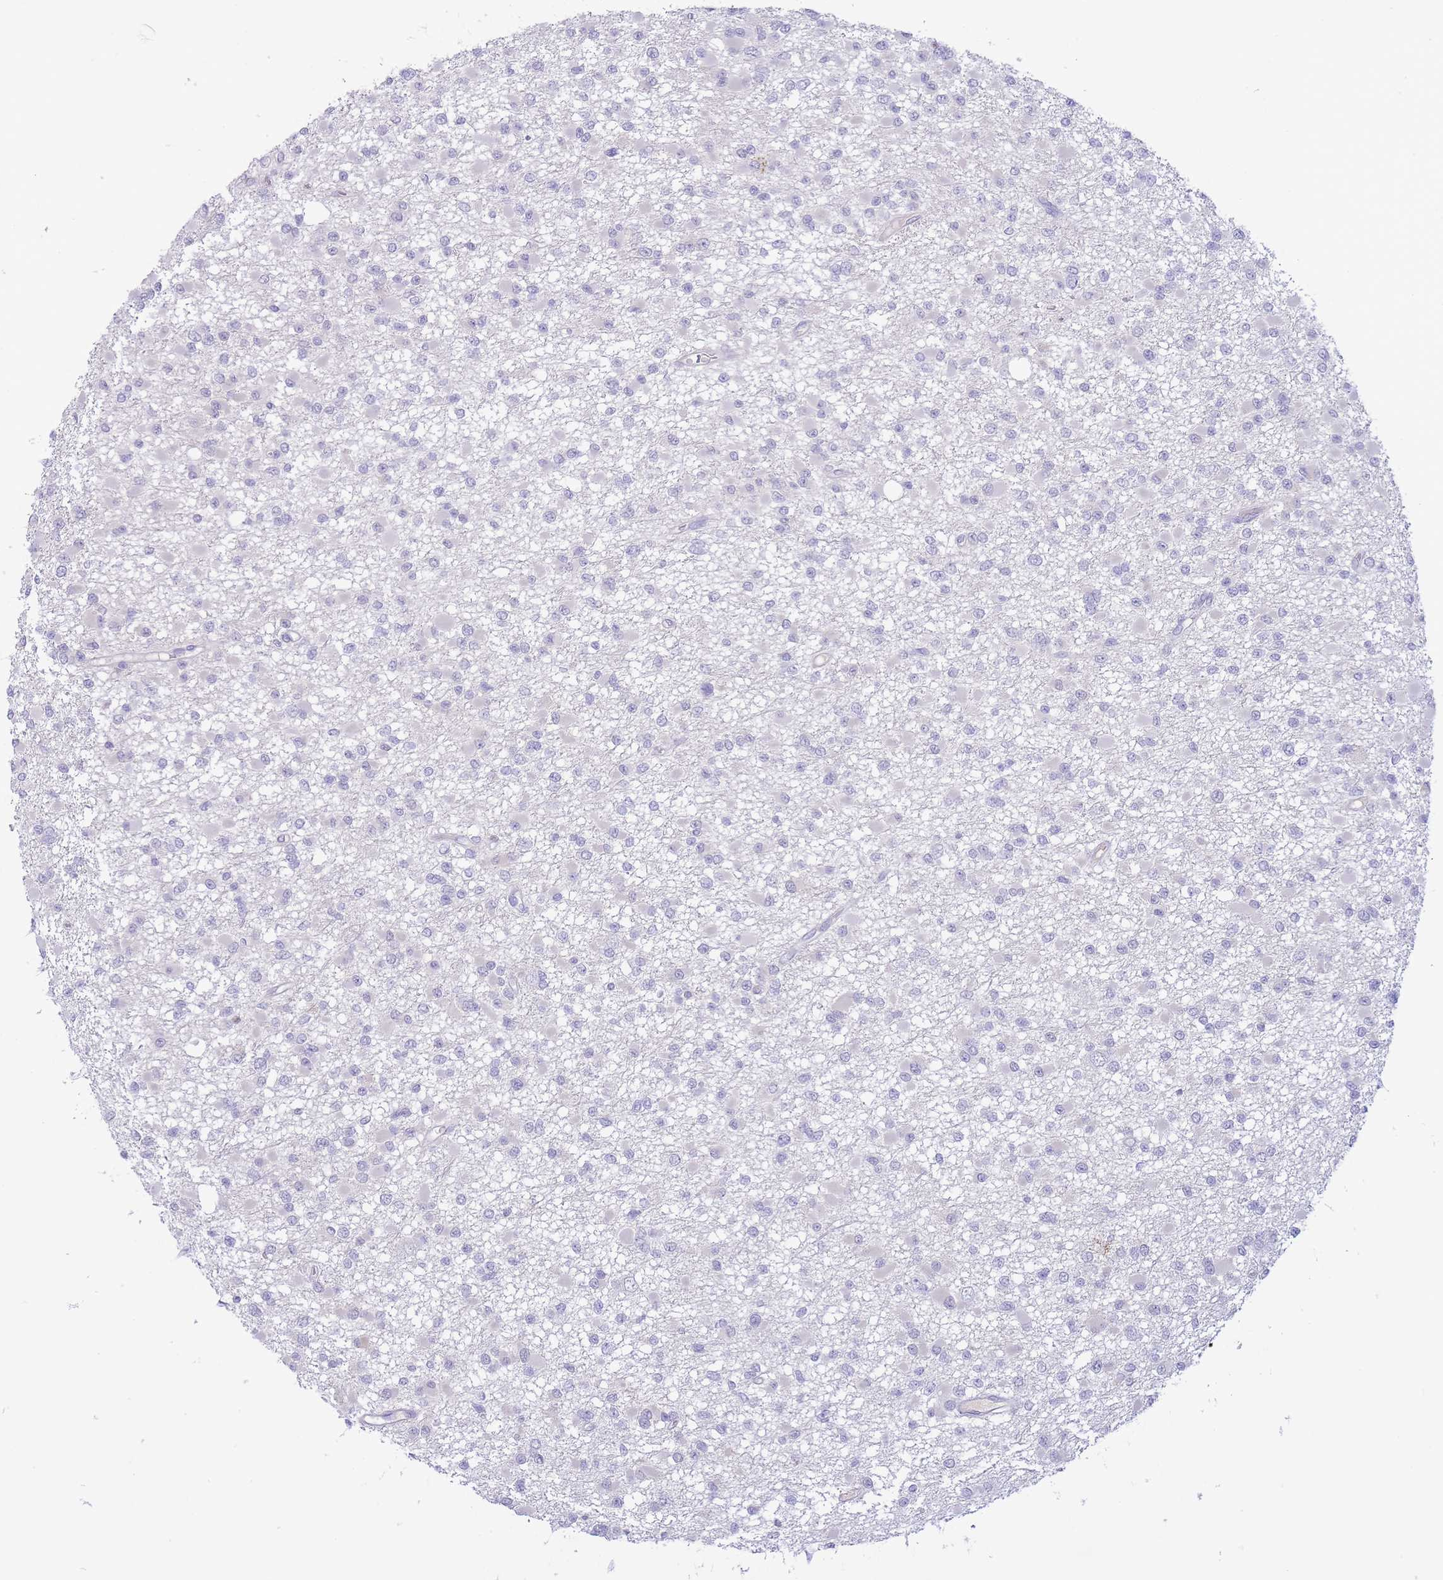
{"staining": {"intensity": "negative", "quantity": "none", "location": "none"}, "tissue": "glioma", "cell_type": "Tumor cells", "image_type": "cancer", "snomed": [{"axis": "morphology", "description": "Glioma, malignant, Low grade"}, {"axis": "topography", "description": "Brain"}], "caption": "Immunohistochemistry (IHC) photomicrograph of neoplastic tissue: human malignant glioma (low-grade) stained with DAB displays no significant protein staining in tumor cells. The staining was performed using DAB to visualize the protein expression in brown, while the nuclei were stained in blue with hematoxylin (Magnification: 20x).", "gene": "ASAP3", "patient": {"sex": "female", "age": 22}}